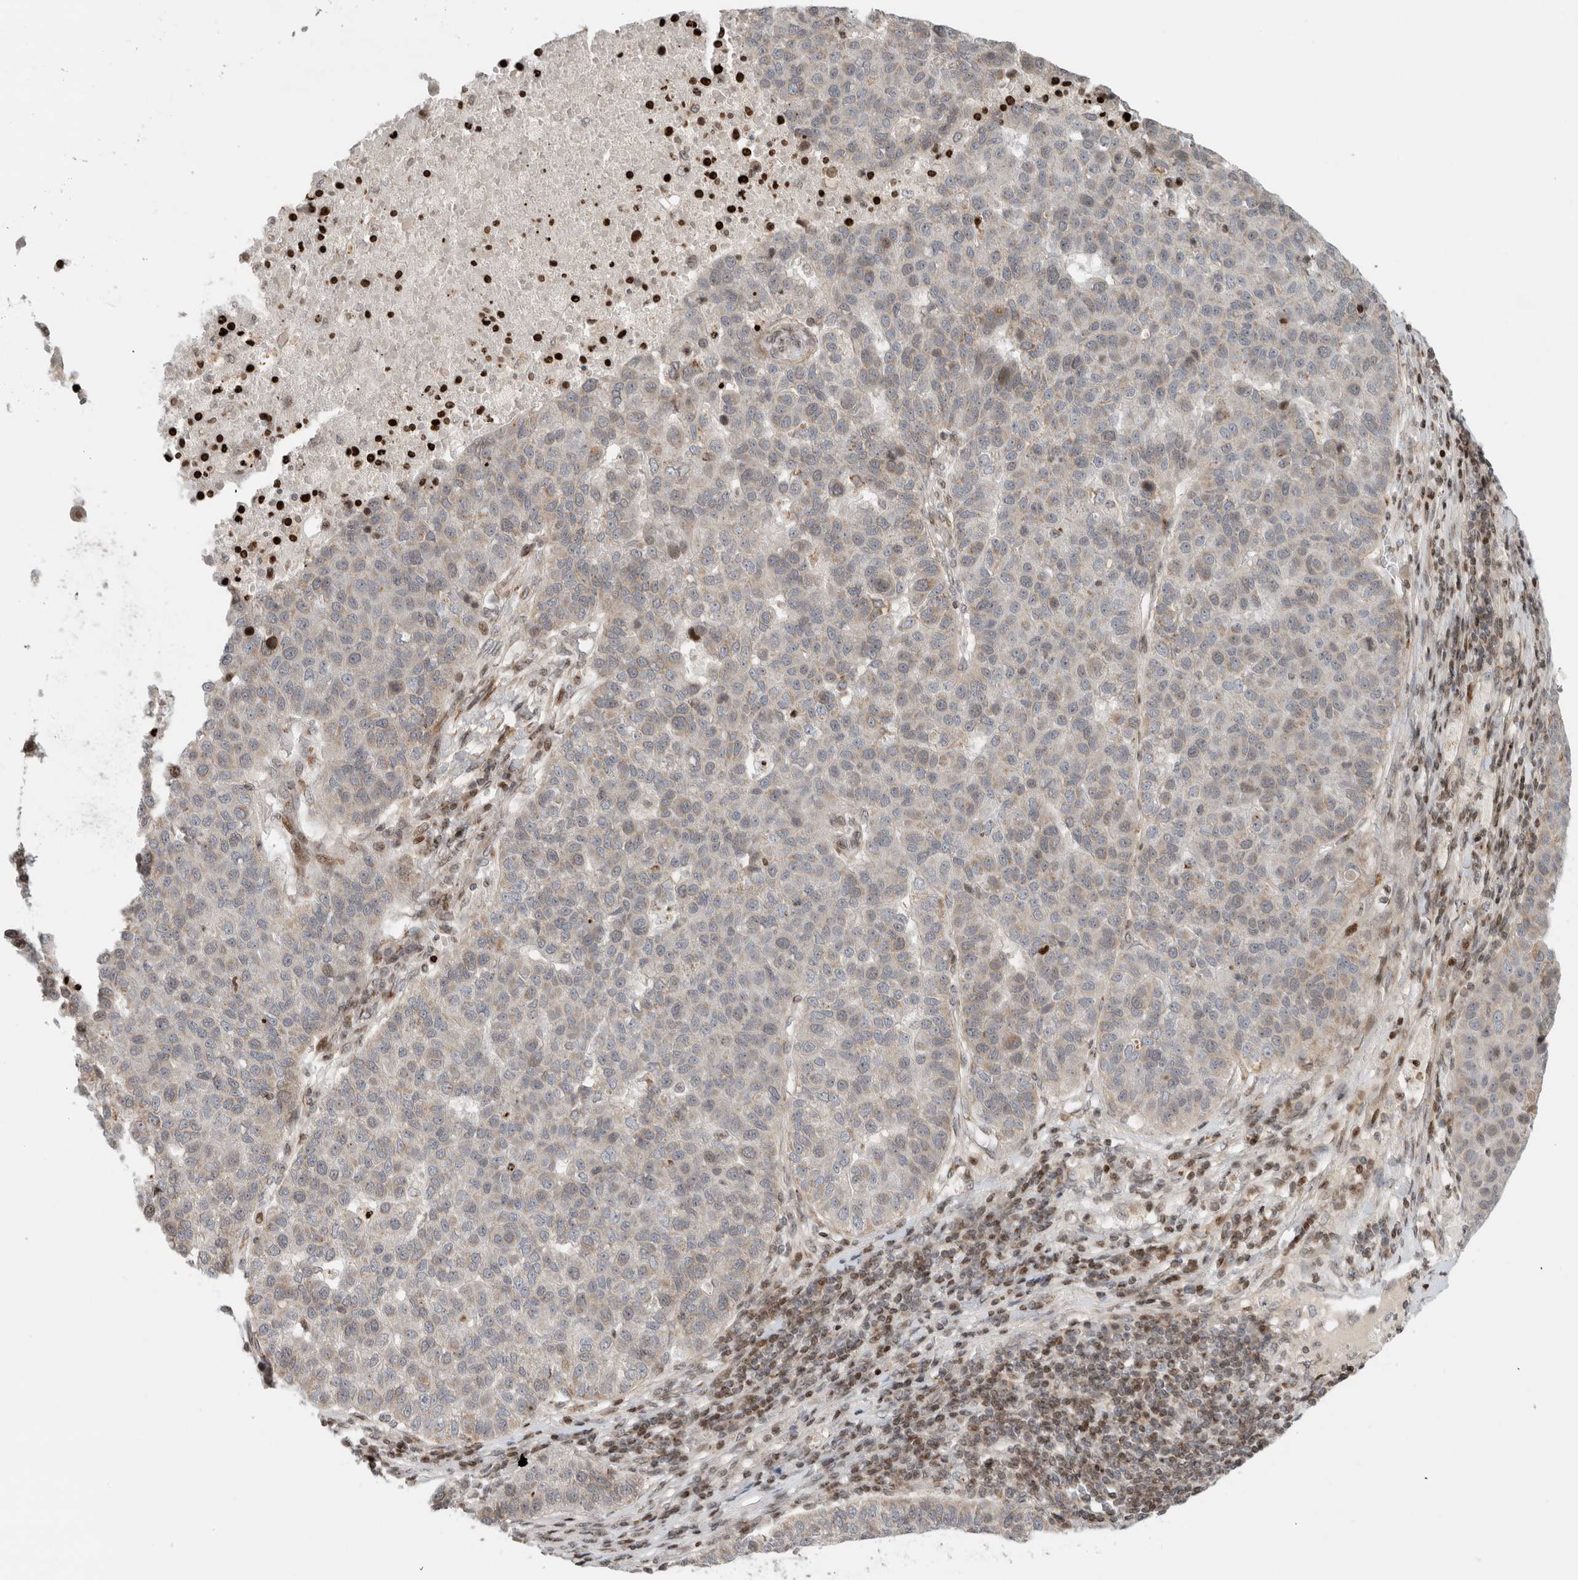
{"staining": {"intensity": "weak", "quantity": "<25%", "location": "cytoplasmic/membranous"}, "tissue": "pancreatic cancer", "cell_type": "Tumor cells", "image_type": "cancer", "snomed": [{"axis": "morphology", "description": "Adenocarcinoma, NOS"}, {"axis": "topography", "description": "Pancreas"}], "caption": "Protein analysis of pancreatic cancer (adenocarcinoma) demonstrates no significant expression in tumor cells. (IHC, brightfield microscopy, high magnification).", "gene": "GINS4", "patient": {"sex": "female", "age": 61}}